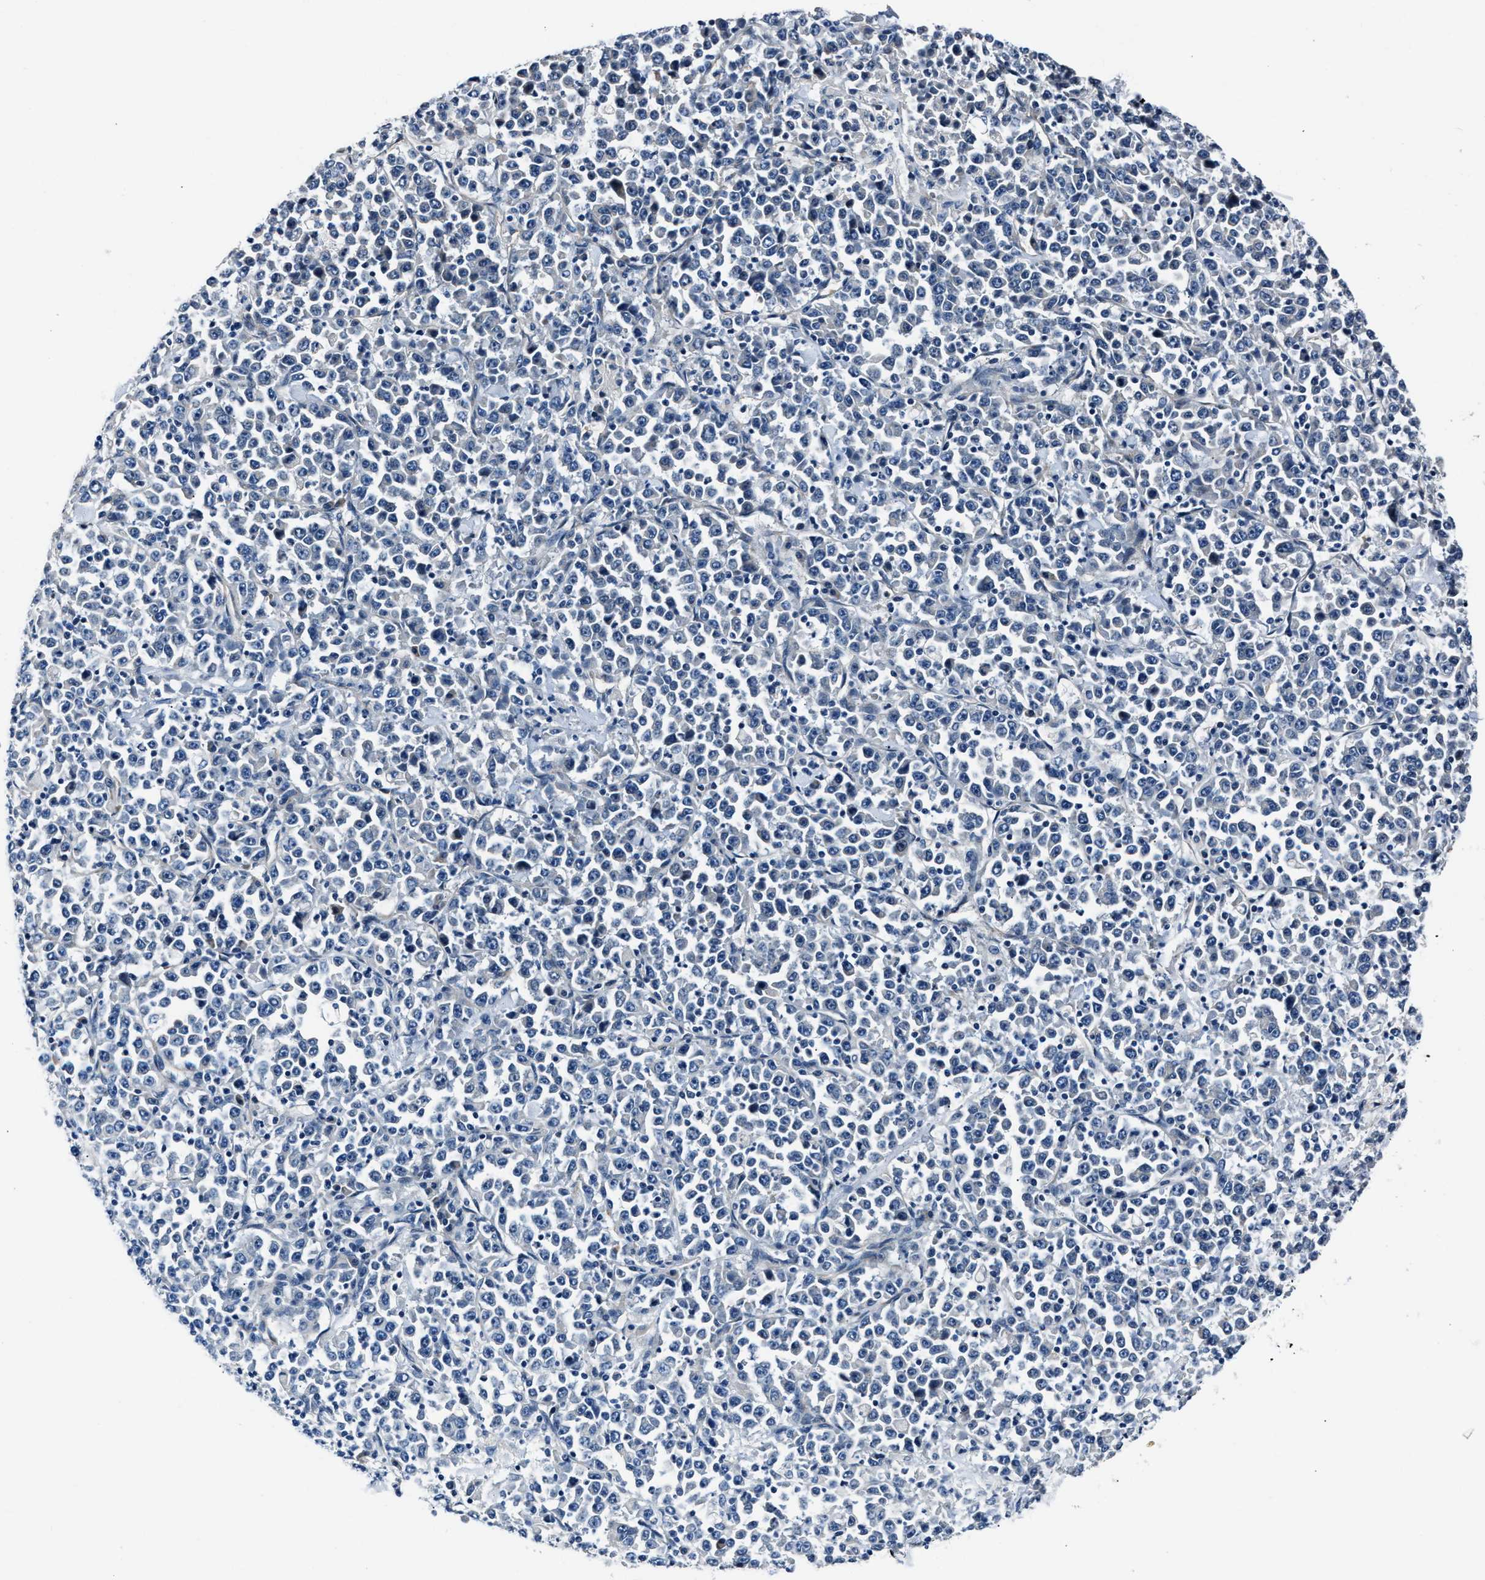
{"staining": {"intensity": "negative", "quantity": "none", "location": "none"}, "tissue": "stomach cancer", "cell_type": "Tumor cells", "image_type": "cancer", "snomed": [{"axis": "morphology", "description": "Normal tissue, NOS"}, {"axis": "morphology", "description": "Adenocarcinoma, NOS"}, {"axis": "topography", "description": "Stomach, upper"}, {"axis": "topography", "description": "Stomach"}], "caption": "Histopathology image shows no significant protein expression in tumor cells of adenocarcinoma (stomach).", "gene": "MPDZ", "patient": {"sex": "male", "age": 59}}